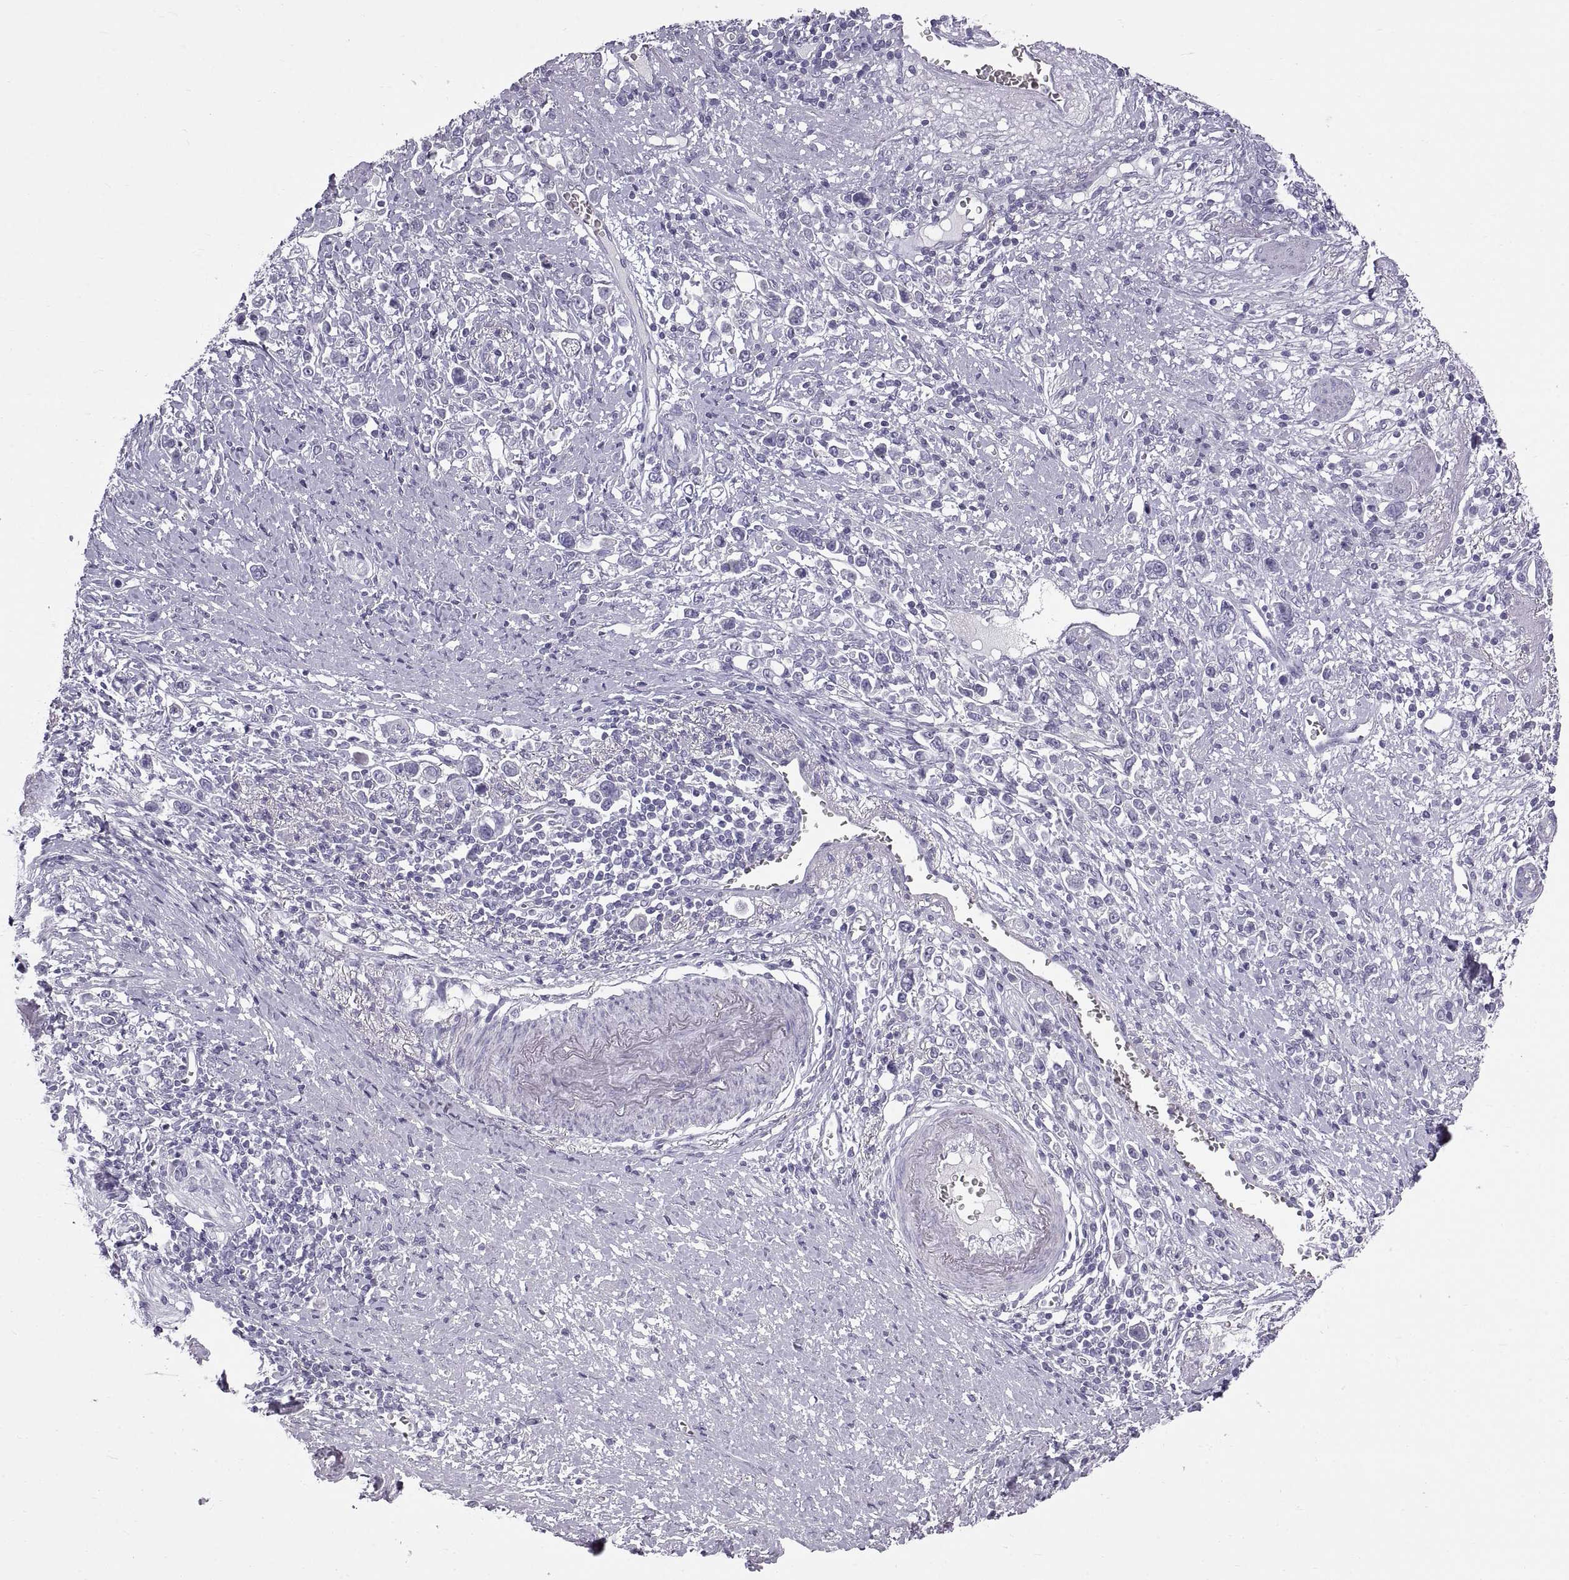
{"staining": {"intensity": "negative", "quantity": "none", "location": "none"}, "tissue": "stomach cancer", "cell_type": "Tumor cells", "image_type": "cancer", "snomed": [{"axis": "morphology", "description": "Adenocarcinoma, NOS"}, {"axis": "topography", "description": "Stomach"}], "caption": "Immunohistochemical staining of human adenocarcinoma (stomach) demonstrates no significant positivity in tumor cells.", "gene": "WFDC8", "patient": {"sex": "male", "age": 63}}